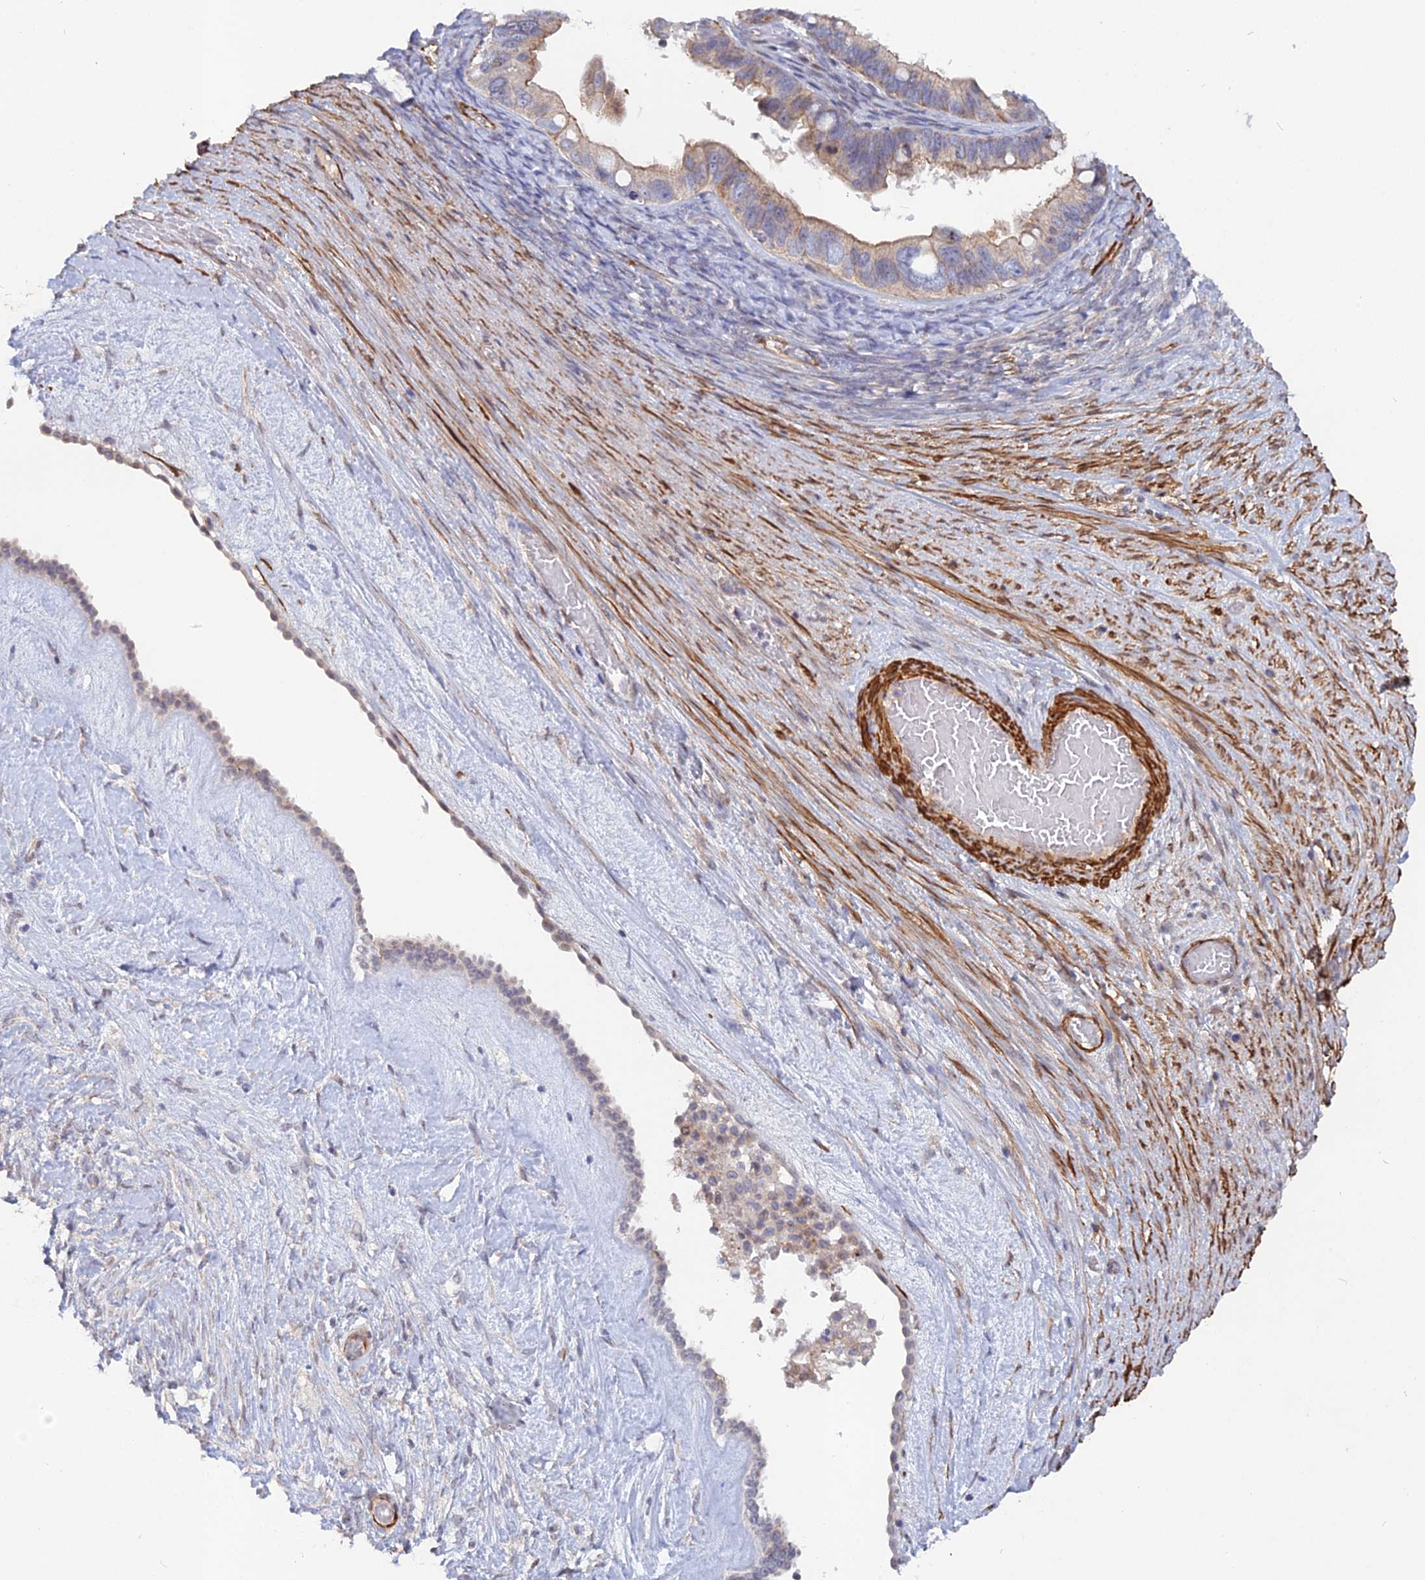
{"staining": {"intensity": "moderate", "quantity": "<25%", "location": "cytoplasmic/membranous"}, "tissue": "ovarian cancer", "cell_type": "Tumor cells", "image_type": "cancer", "snomed": [{"axis": "morphology", "description": "Cystadenocarcinoma, serous, NOS"}, {"axis": "topography", "description": "Ovary"}], "caption": "IHC (DAB (3,3'-diaminobenzidine)) staining of ovarian serous cystadenocarcinoma exhibits moderate cytoplasmic/membranous protein staining in approximately <25% of tumor cells.", "gene": "CCDC154", "patient": {"sex": "female", "age": 56}}